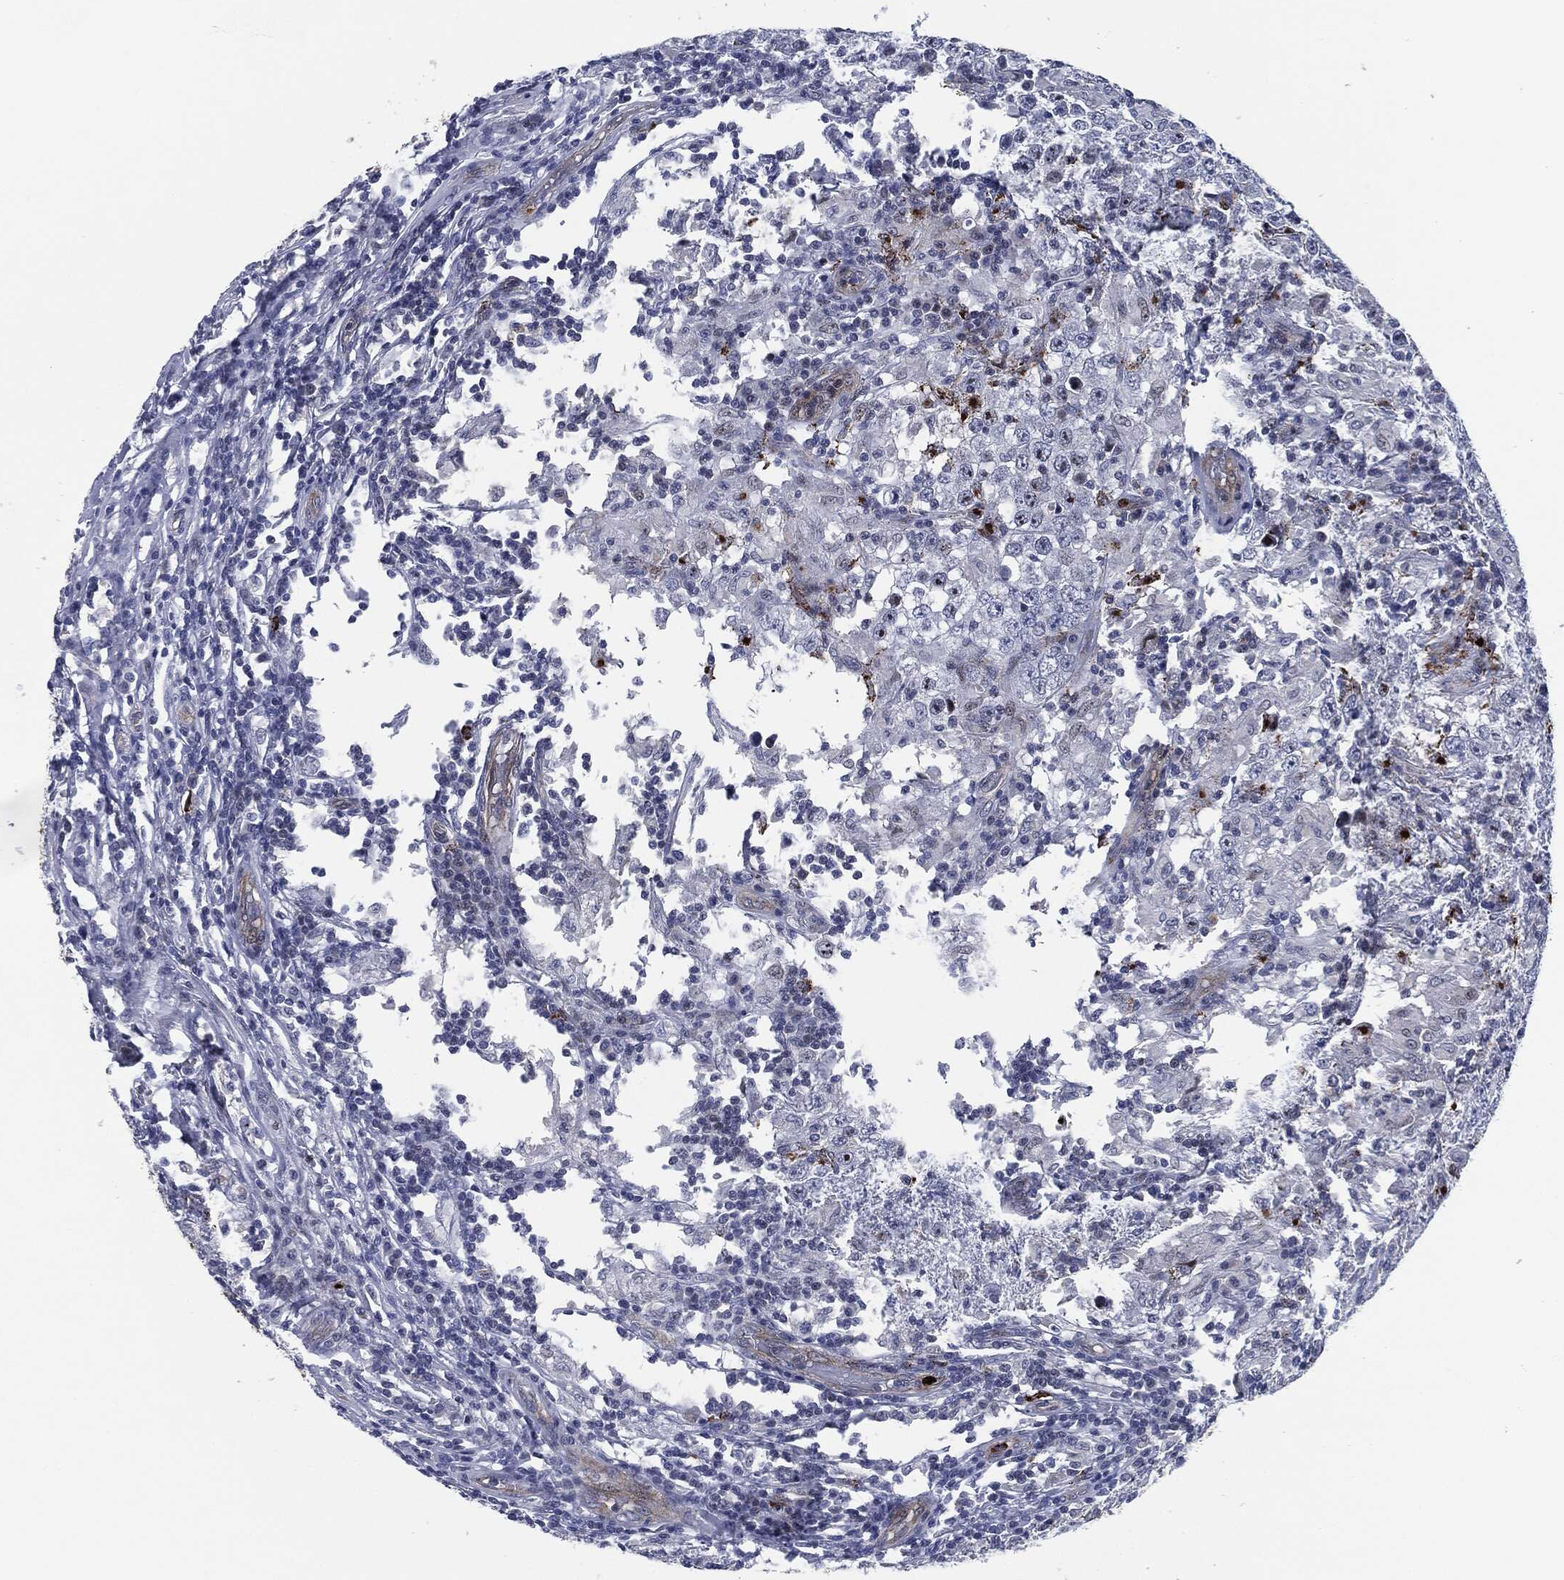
{"staining": {"intensity": "negative", "quantity": "none", "location": "none"}, "tissue": "testis cancer", "cell_type": "Tumor cells", "image_type": "cancer", "snomed": [{"axis": "morphology", "description": "Seminoma, NOS"}, {"axis": "morphology", "description": "Carcinoma, Embryonal, NOS"}, {"axis": "topography", "description": "Testis"}], "caption": "A micrograph of testis cancer (seminoma) stained for a protein demonstrates no brown staining in tumor cells.", "gene": "MPO", "patient": {"sex": "male", "age": 41}}